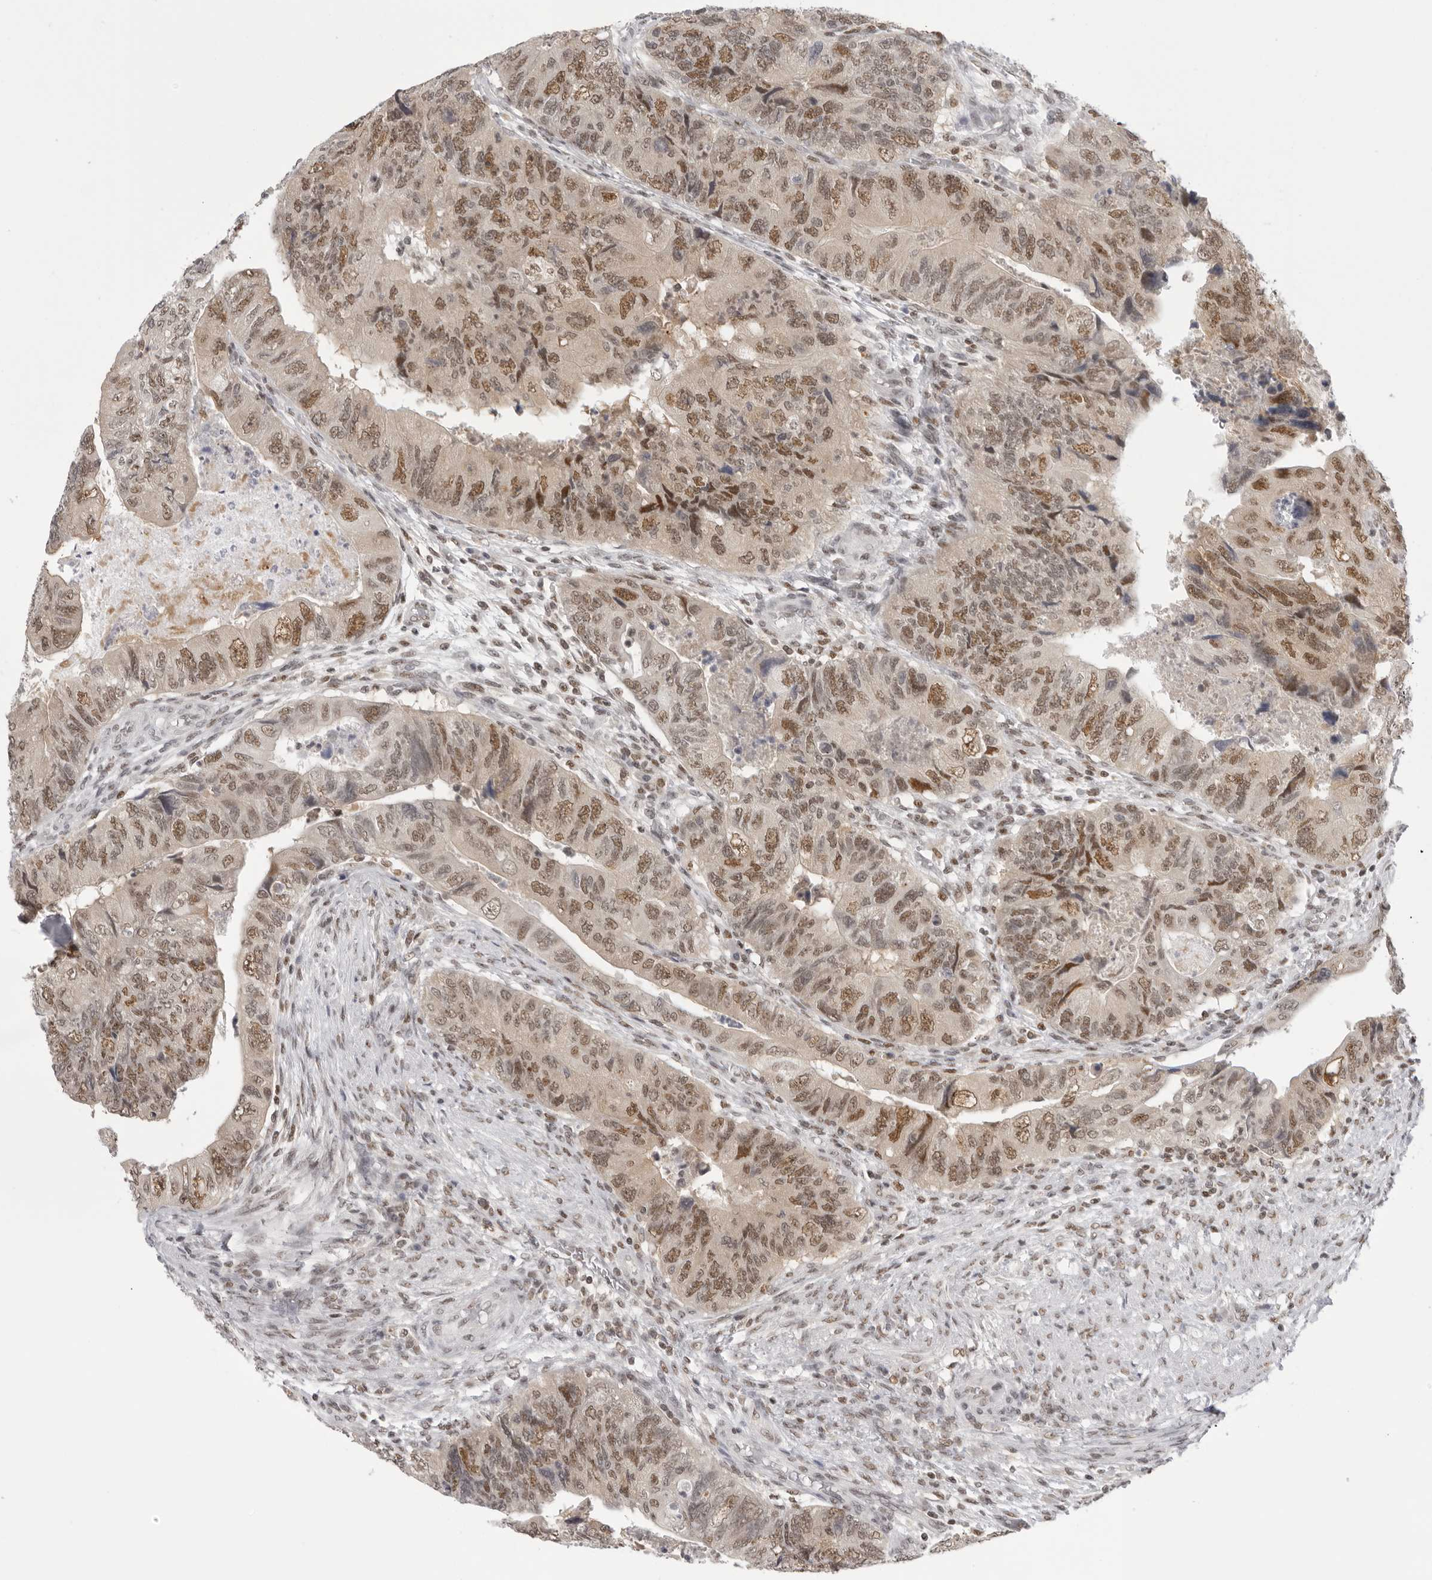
{"staining": {"intensity": "moderate", "quantity": ">75%", "location": "nuclear"}, "tissue": "colorectal cancer", "cell_type": "Tumor cells", "image_type": "cancer", "snomed": [{"axis": "morphology", "description": "Adenocarcinoma, NOS"}, {"axis": "topography", "description": "Rectum"}], "caption": "About >75% of tumor cells in colorectal adenocarcinoma display moderate nuclear protein positivity as visualized by brown immunohistochemical staining.", "gene": "RPA2", "patient": {"sex": "male", "age": 63}}